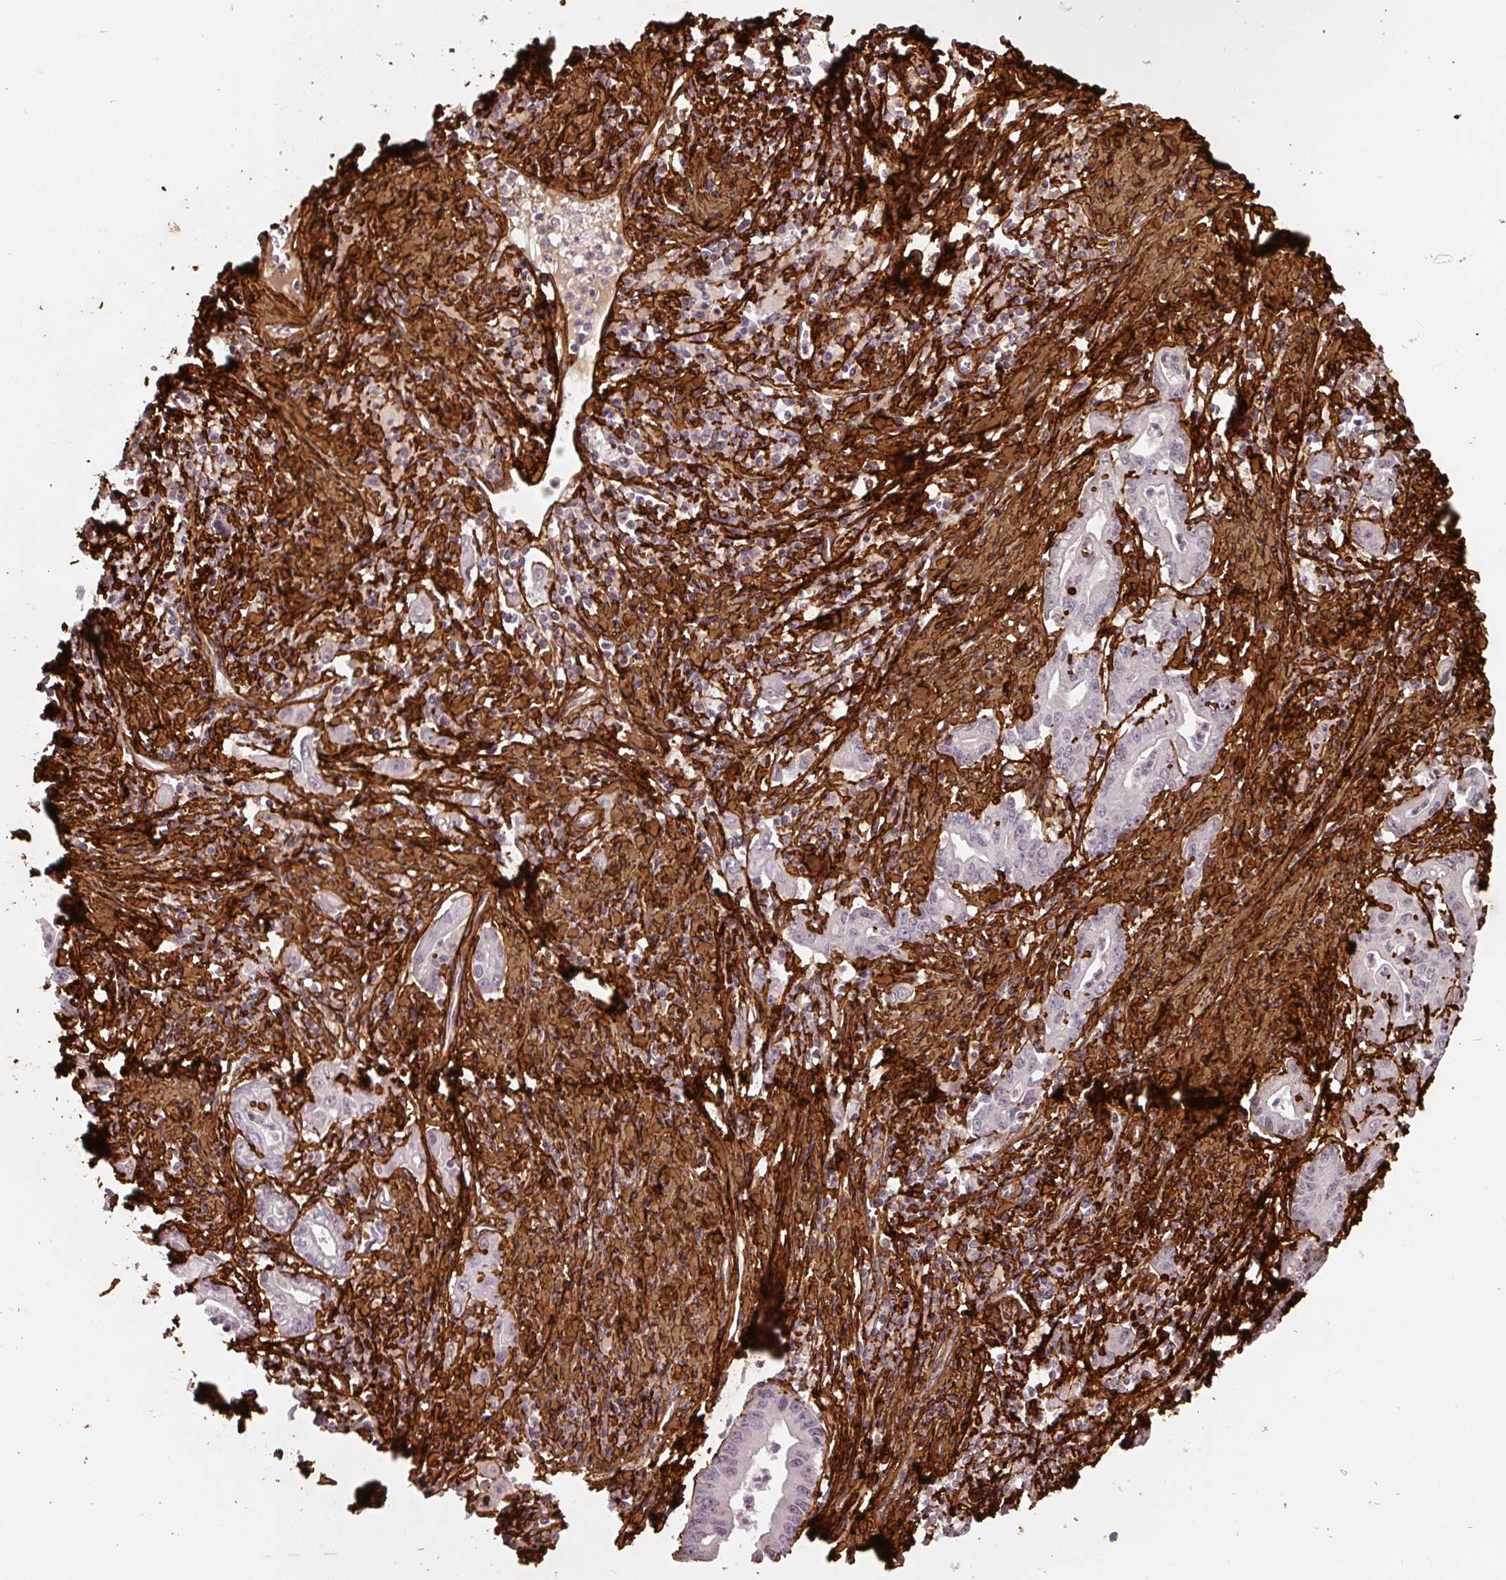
{"staining": {"intensity": "negative", "quantity": "none", "location": "none"}, "tissue": "stomach cancer", "cell_type": "Tumor cells", "image_type": "cancer", "snomed": [{"axis": "morphology", "description": "Adenocarcinoma, NOS"}, {"axis": "topography", "description": "Stomach, upper"}], "caption": "This is a micrograph of IHC staining of stomach cancer, which shows no staining in tumor cells.", "gene": "COL3A1", "patient": {"sex": "female", "age": 79}}